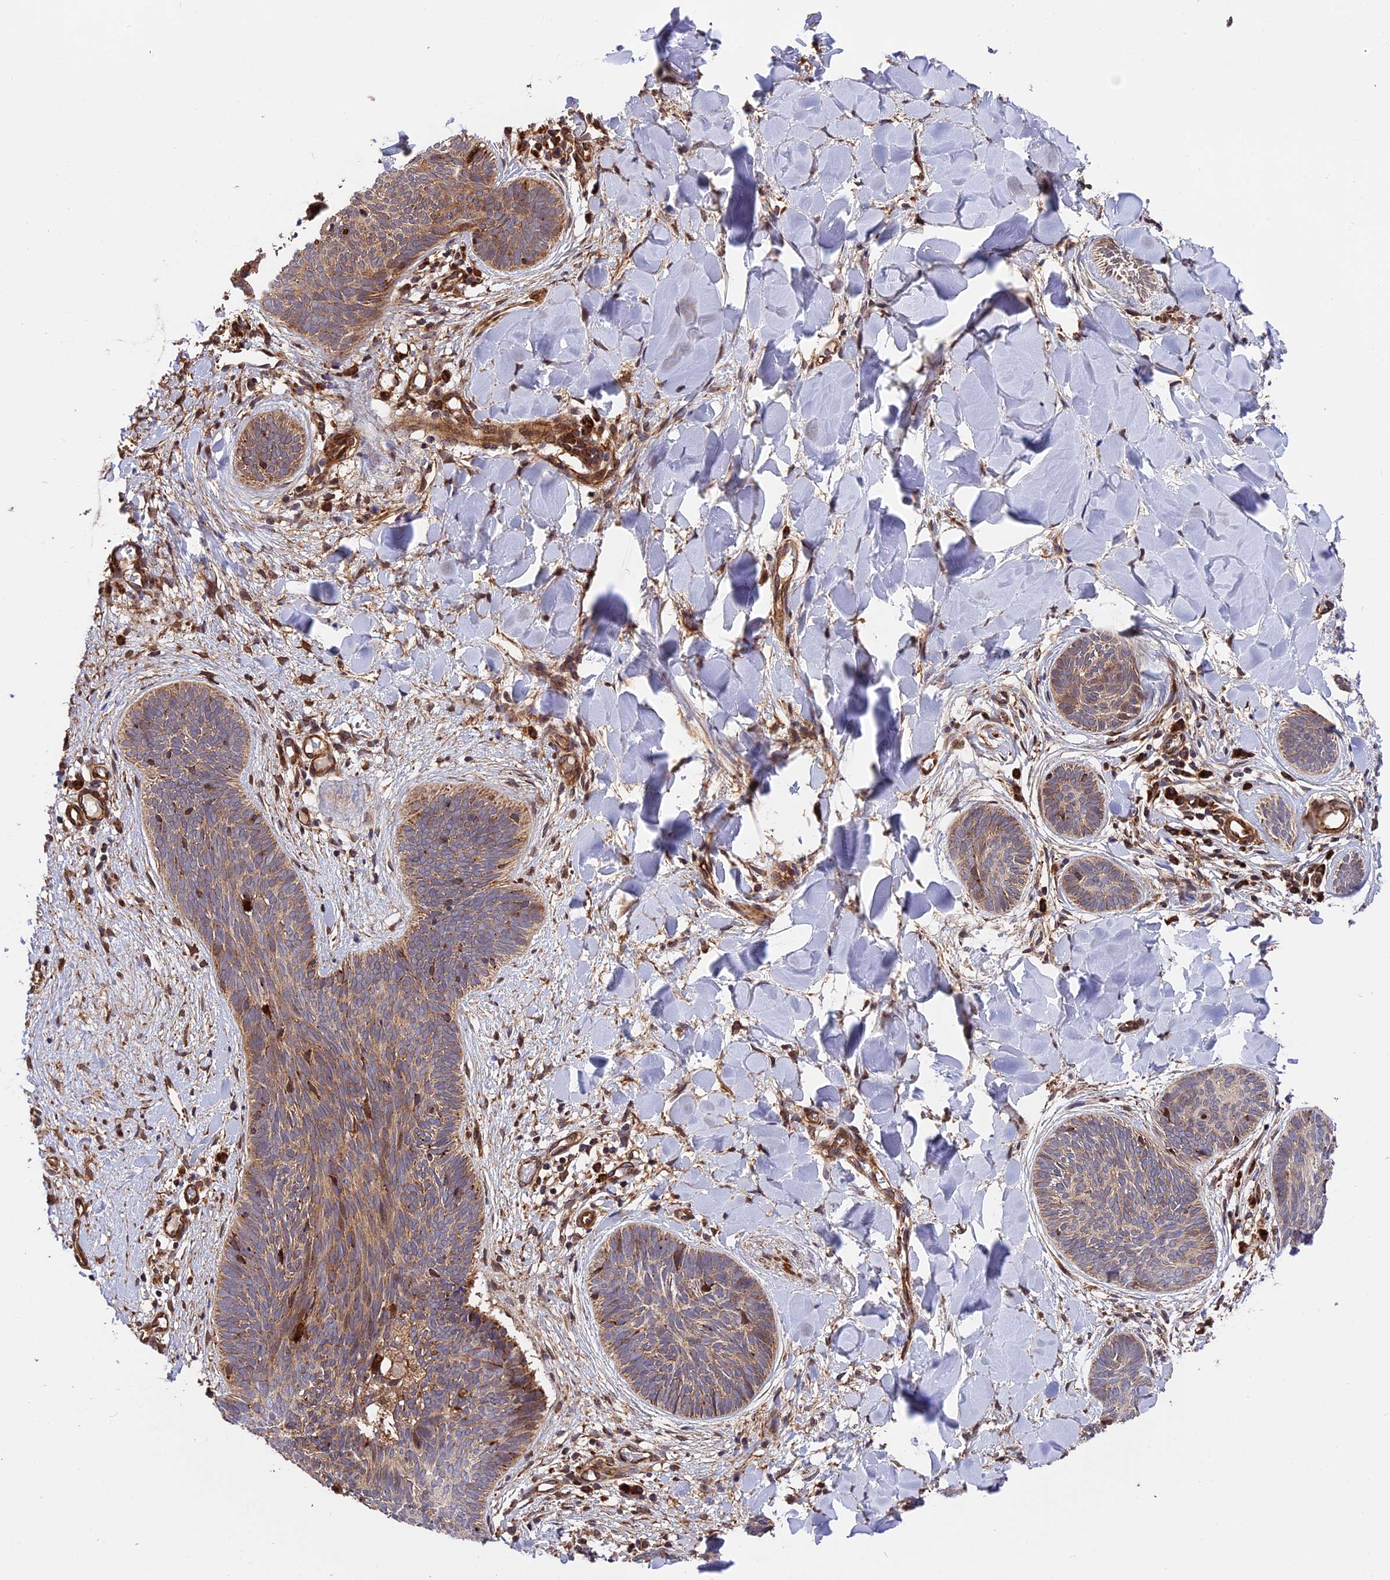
{"staining": {"intensity": "moderate", "quantity": ">75%", "location": "cytoplasmic/membranous"}, "tissue": "skin cancer", "cell_type": "Tumor cells", "image_type": "cancer", "snomed": [{"axis": "morphology", "description": "Basal cell carcinoma"}, {"axis": "topography", "description": "Skin"}], "caption": "Brown immunohistochemical staining in human skin cancer demonstrates moderate cytoplasmic/membranous positivity in about >75% of tumor cells.", "gene": "HERPUD1", "patient": {"sex": "female", "age": 81}}